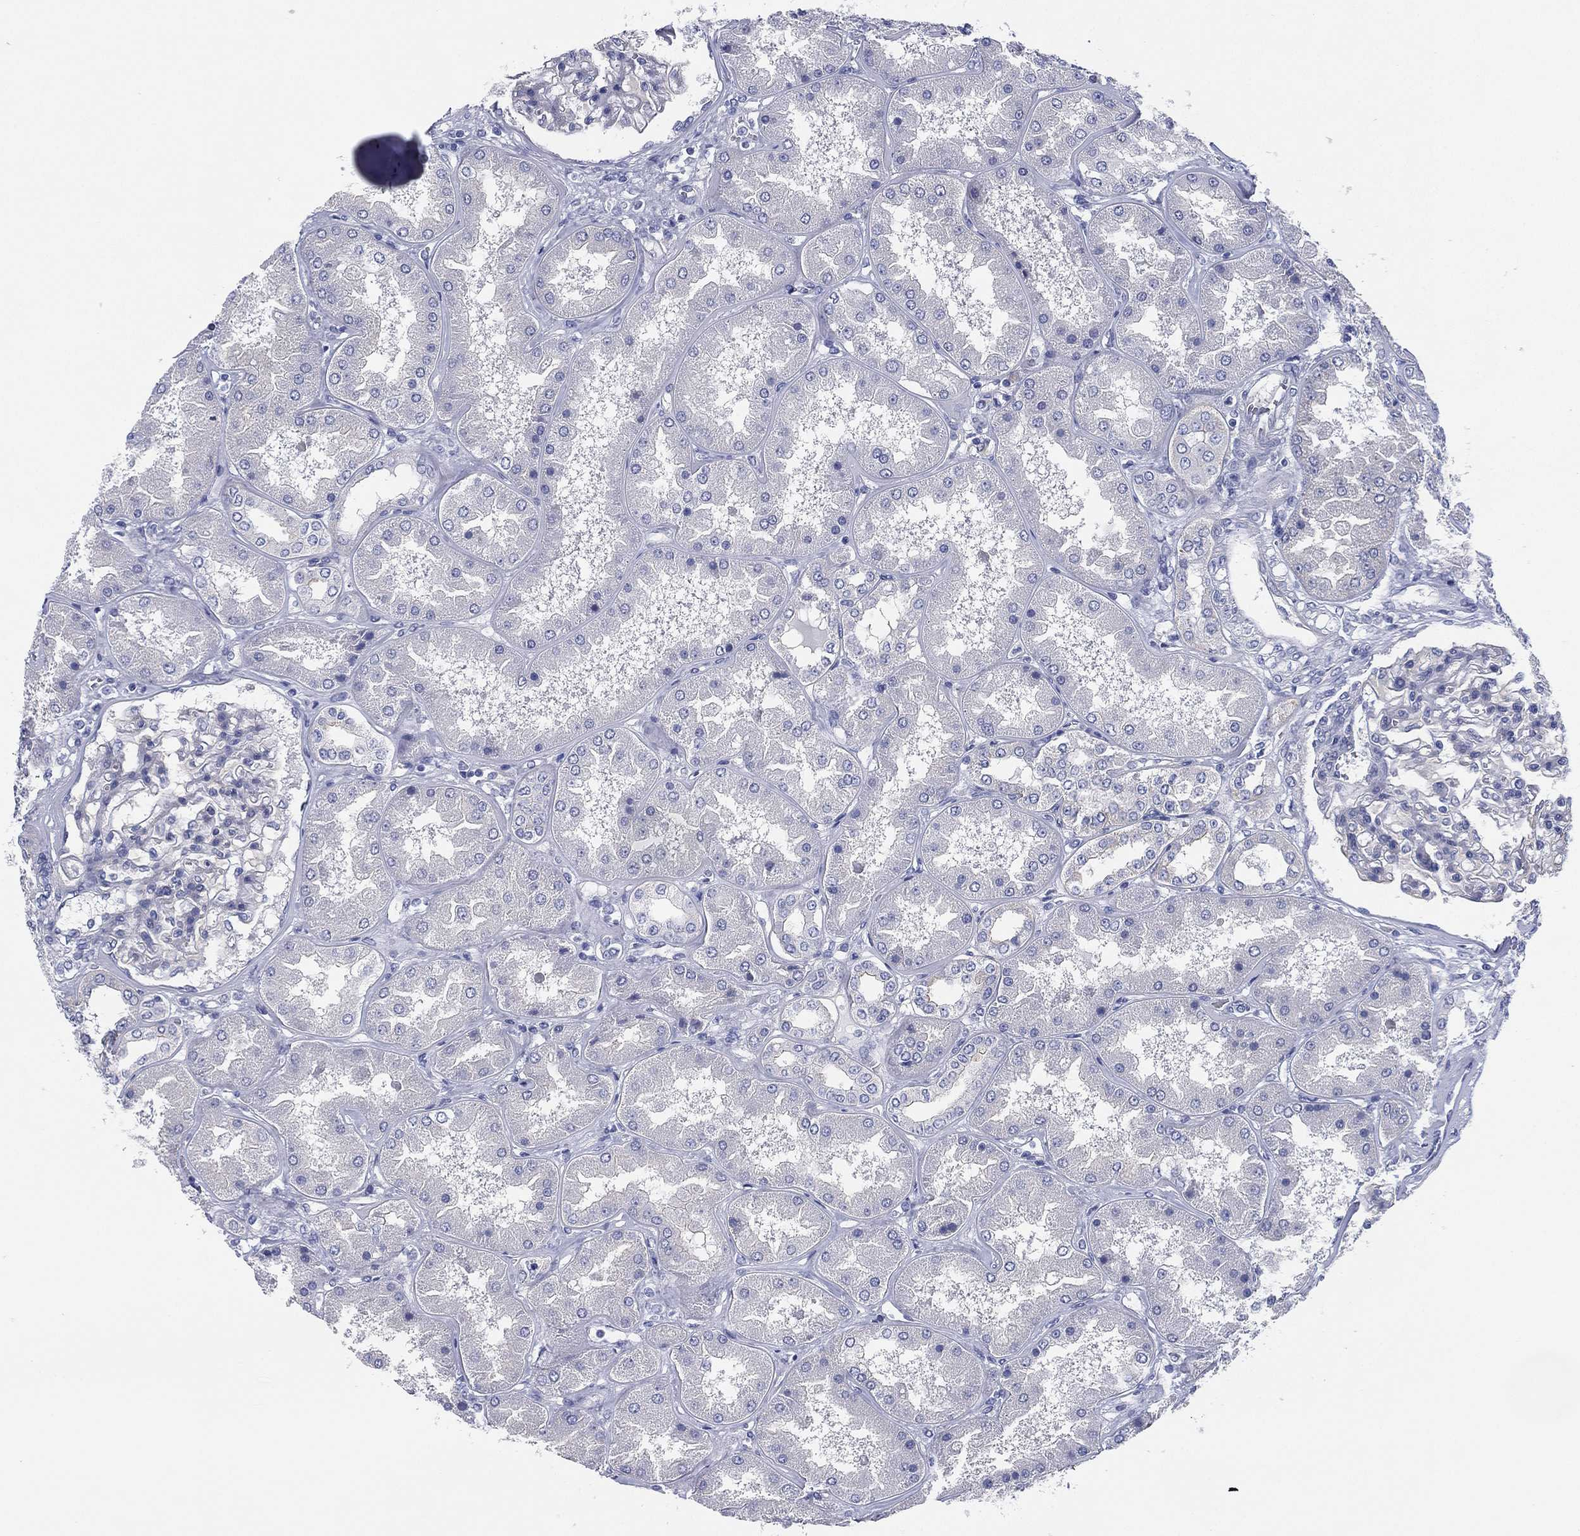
{"staining": {"intensity": "negative", "quantity": "none", "location": "none"}, "tissue": "kidney", "cell_type": "Cells in glomeruli", "image_type": "normal", "snomed": [{"axis": "morphology", "description": "Normal tissue, NOS"}, {"axis": "topography", "description": "Kidney"}], "caption": "This histopathology image is of normal kidney stained with immunohistochemistry (IHC) to label a protein in brown with the nuclei are counter-stained blue. There is no expression in cells in glomeruli. Nuclei are stained in blue.", "gene": "CCDC70", "patient": {"sex": "female", "age": 56}}